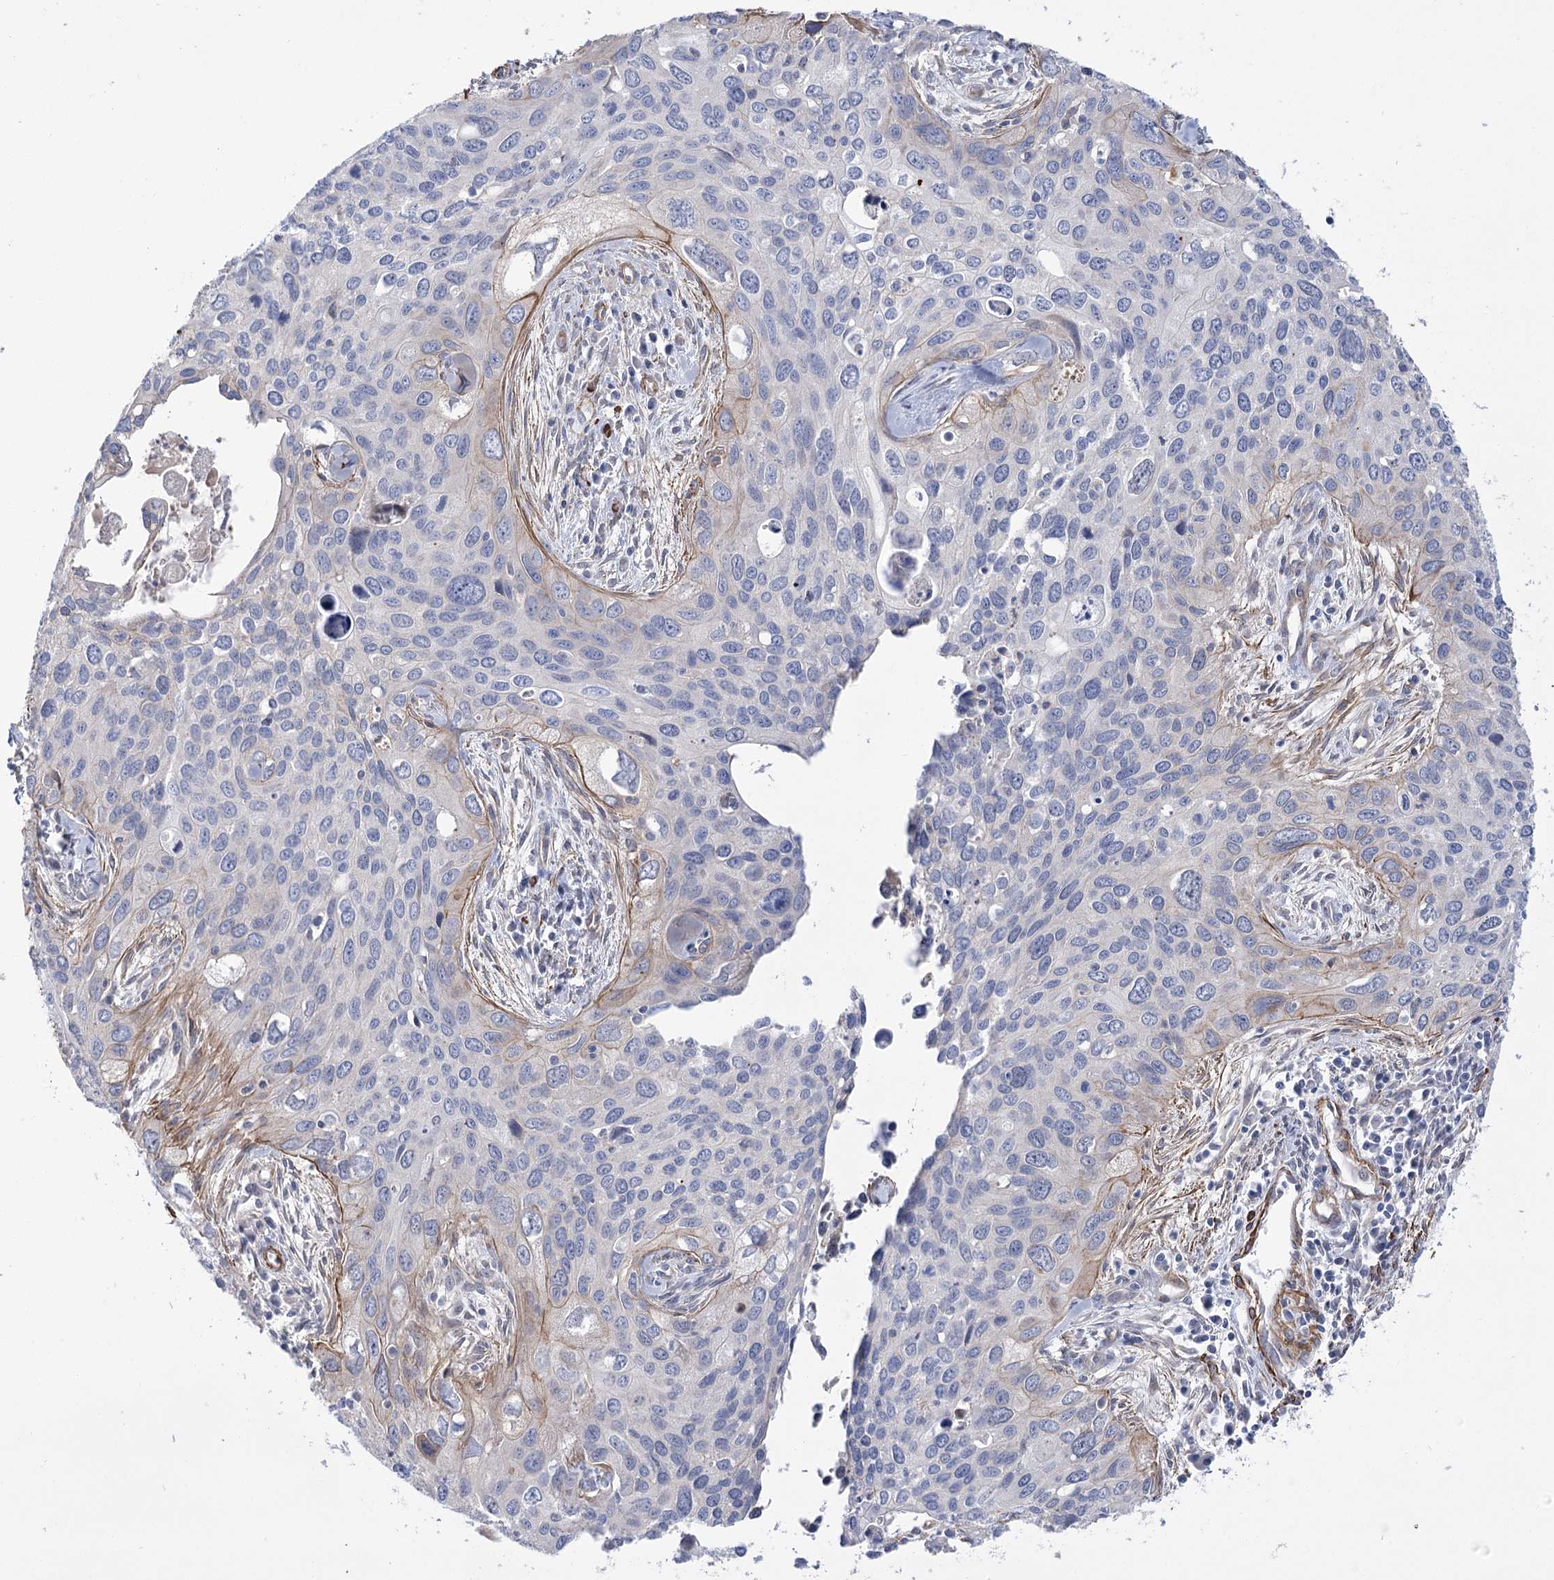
{"staining": {"intensity": "negative", "quantity": "none", "location": "none"}, "tissue": "cervical cancer", "cell_type": "Tumor cells", "image_type": "cancer", "snomed": [{"axis": "morphology", "description": "Squamous cell carcinoma, NOS"}, {"axis": "topography", "description": "Cervix"}], "caption": "Tumor cells are negative for brown protein staining in cervical cancer.", "gene": "WASHC3", "patient": {"sex": "female", "age": 55}}